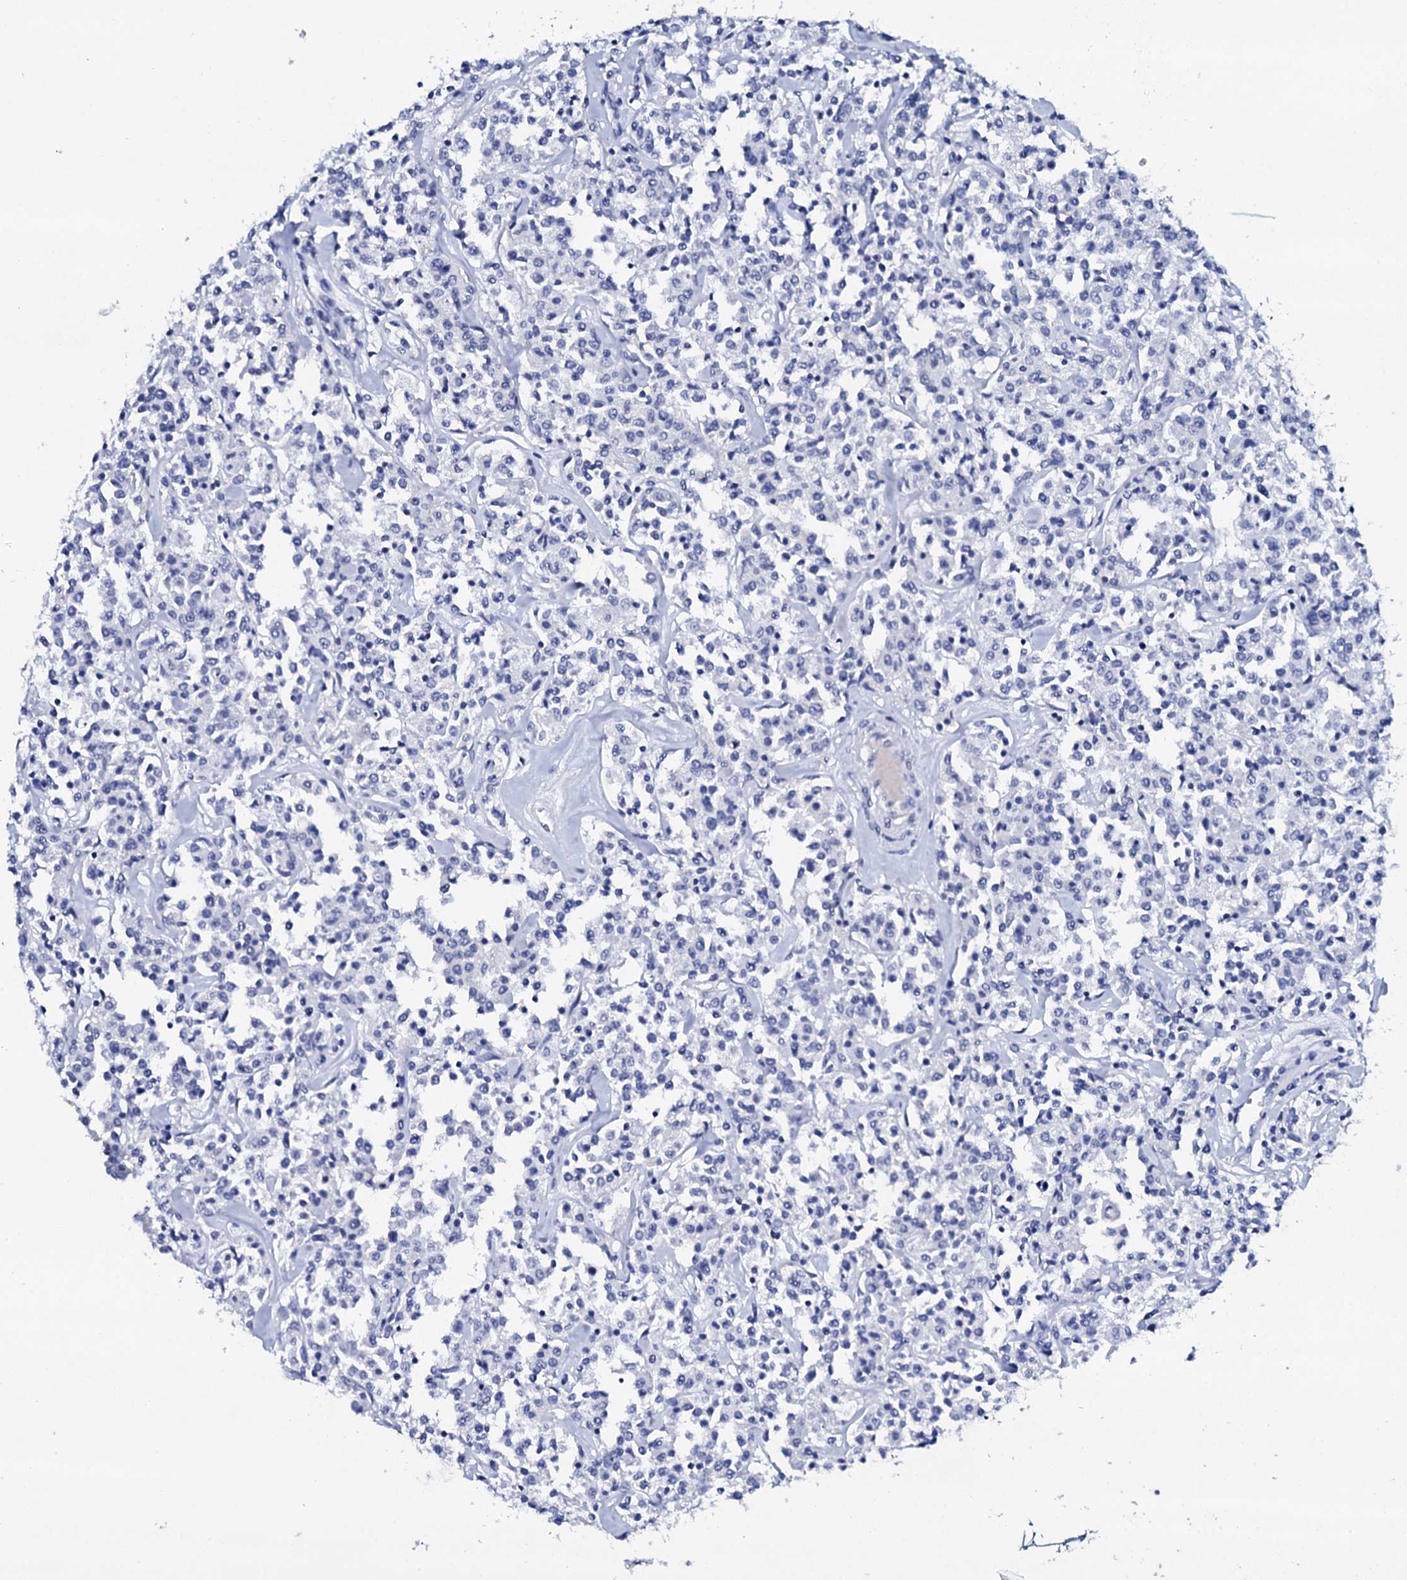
{"staining": {"intensity": "negative", "quantity": "none", "location": "none"}, "tissue": "lymphoma", "cell_type": "Tumor cells", "image_type": "cancer", "snomed": [{"axis": "morphology", "description": "Malignant lymphoma, non-Hodgkin's type, Low grade"}, {"axis": "topography", "description": "Small intestine"}], "caption": "Immunohistochemistry (IHC) micrograph of lymphoma stained for a protein (brown), which reveals no positivity in tumor cells.", "gene": "FBXL16", "patient": {"sex": "female", "age": 59}}